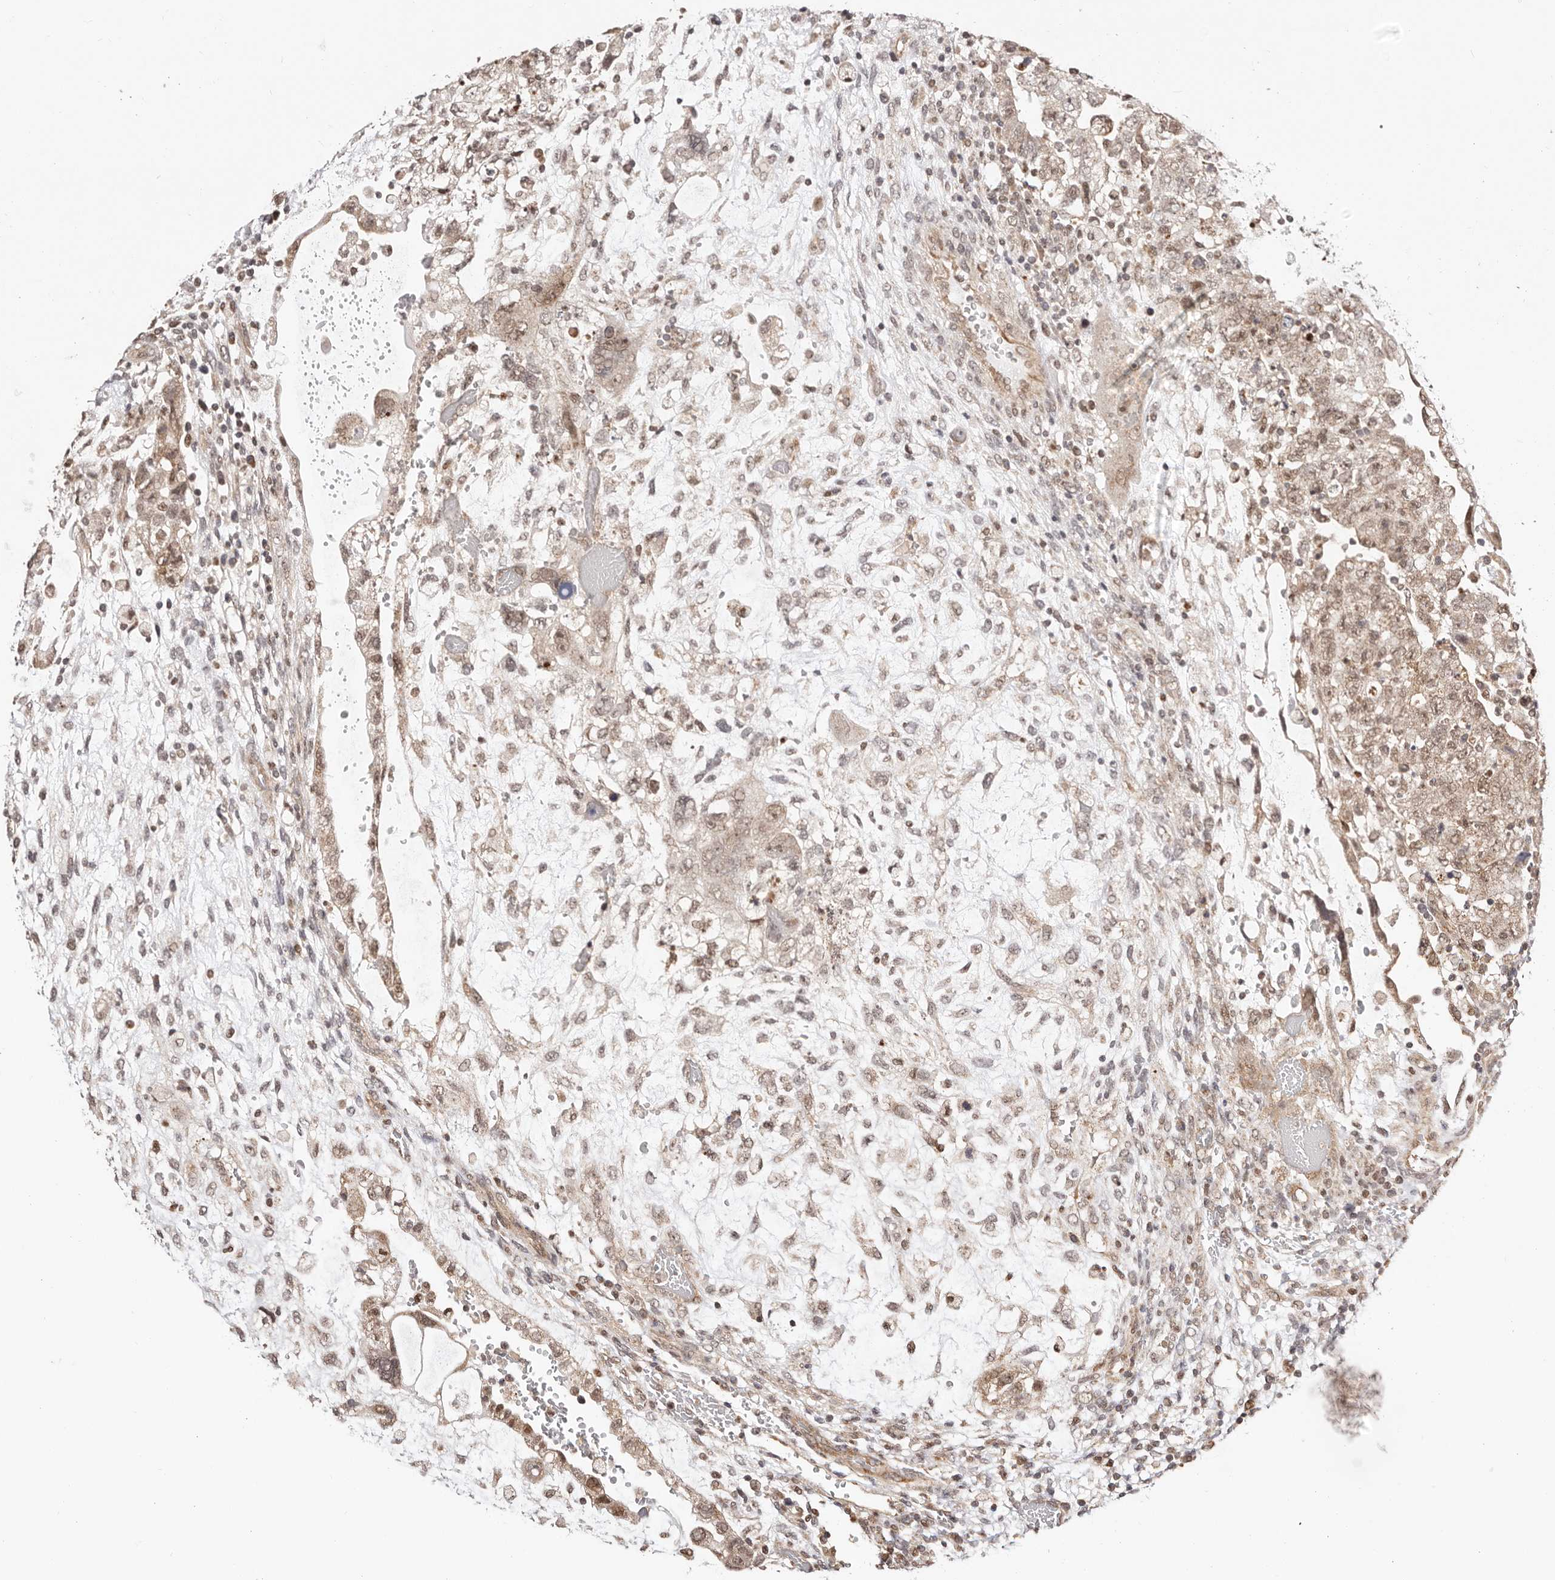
{"staining": {"intensity": "weak", "quantity": ">75%", "location": "cytoplasmic/membranous,nuclear"}, "tissue": "testis cancer", "cell_type": "Tumor cells", "image_type": "cancer", "snomed": [{"axis": "morphology", "description": "Carcinoma, Embryonal, NOS"}, {"axis": "topography", "description": "Testis"}], "caption": "This histopathology image exhibits immunohistochemistry staining of human testis embryonal carcinoma, with low weak cytoplasmic/membranous and nuclear positivity in about >75% of tumor cells.", "gene": "CTNNBL1", "patient": {"sex": "male", "age": 36}}